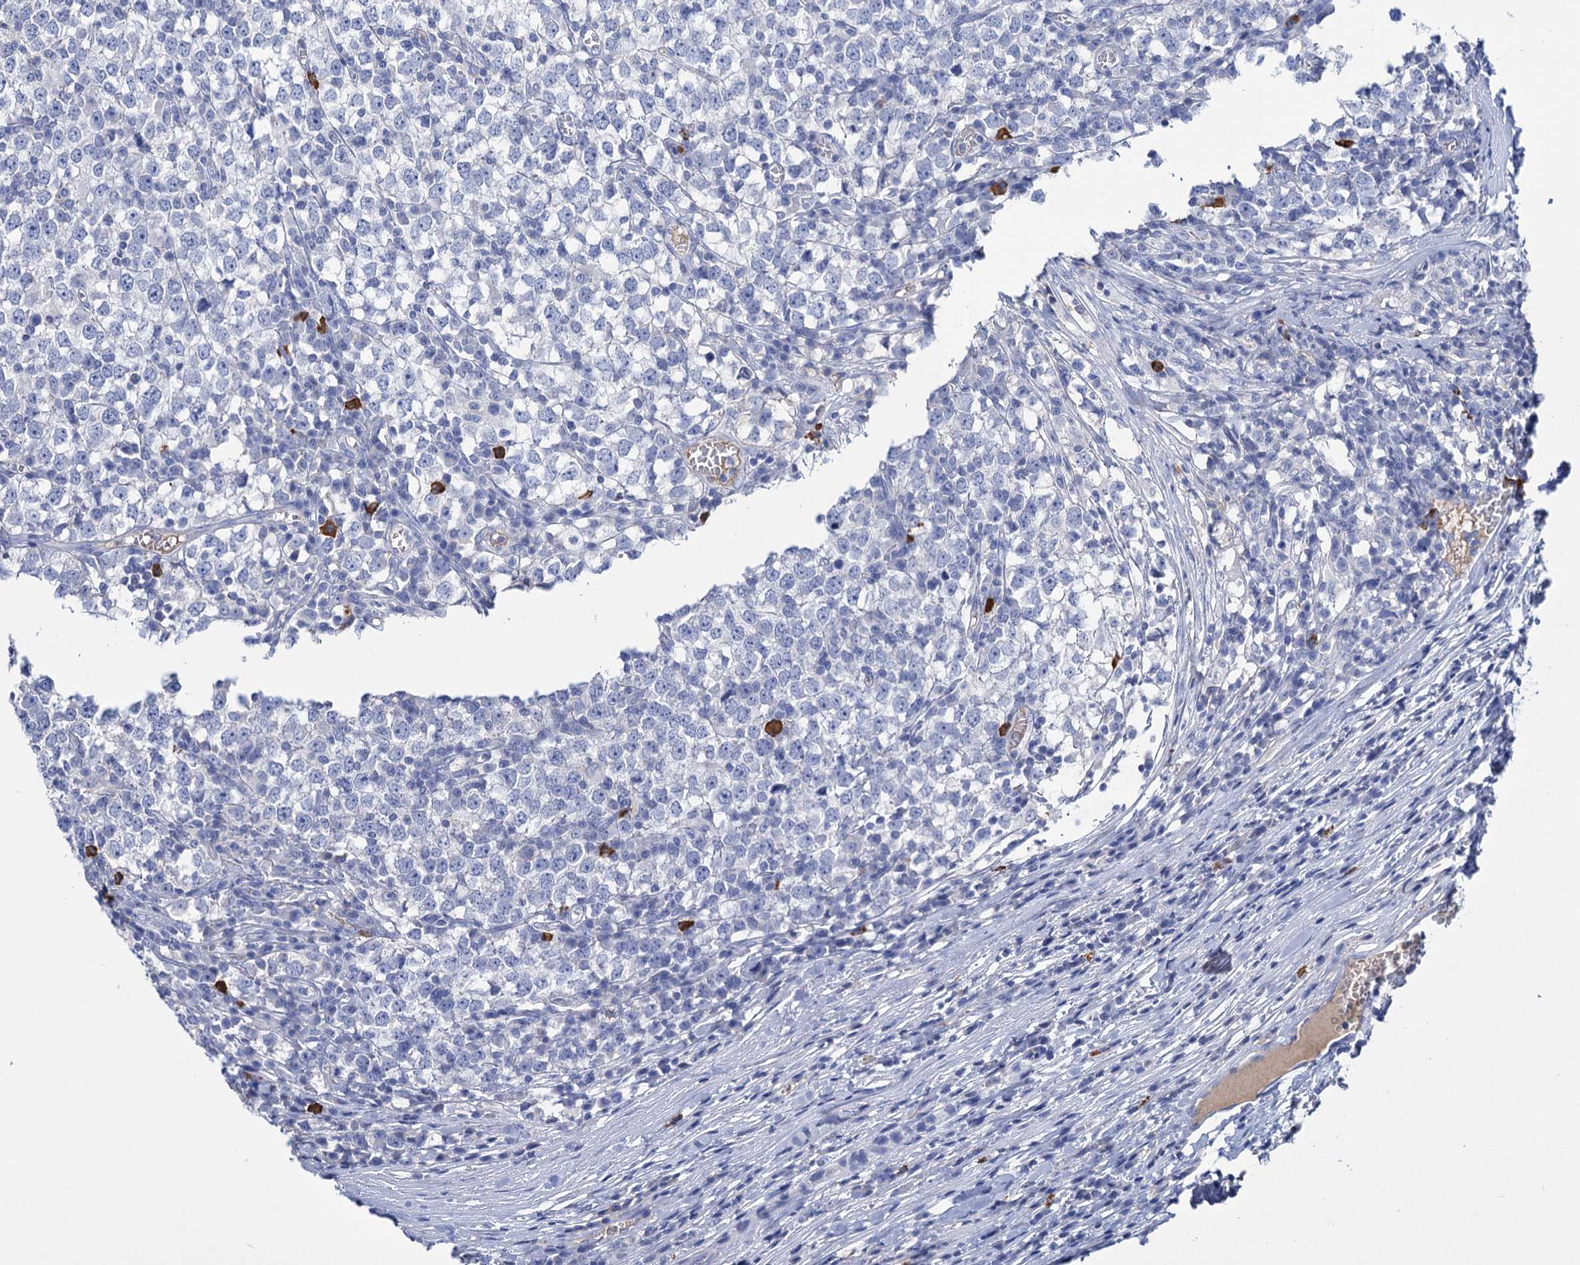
{"staining": {"intensity": "negative", "quantity": "none", "location": "none"}, "tissue": "testis cancer", "cell_type": "Tumor cells", "image_type": "cancer", "snomed": [{"axis": "morphology", "description": "Seminoma, NOS"}, {"axis": "topography", "description": "Testis"}], "caption": "Testis seminoma was stained to show a protein in brown. There is no significant staining in tumor cells. (DAB (3,3'-diaminobenzidine) immunohistochemistry (IHC) visualized using brightfield microscopy, high magnification).", "gene": "FBXW12", "patient": {"sex": "male", "age": 65}}